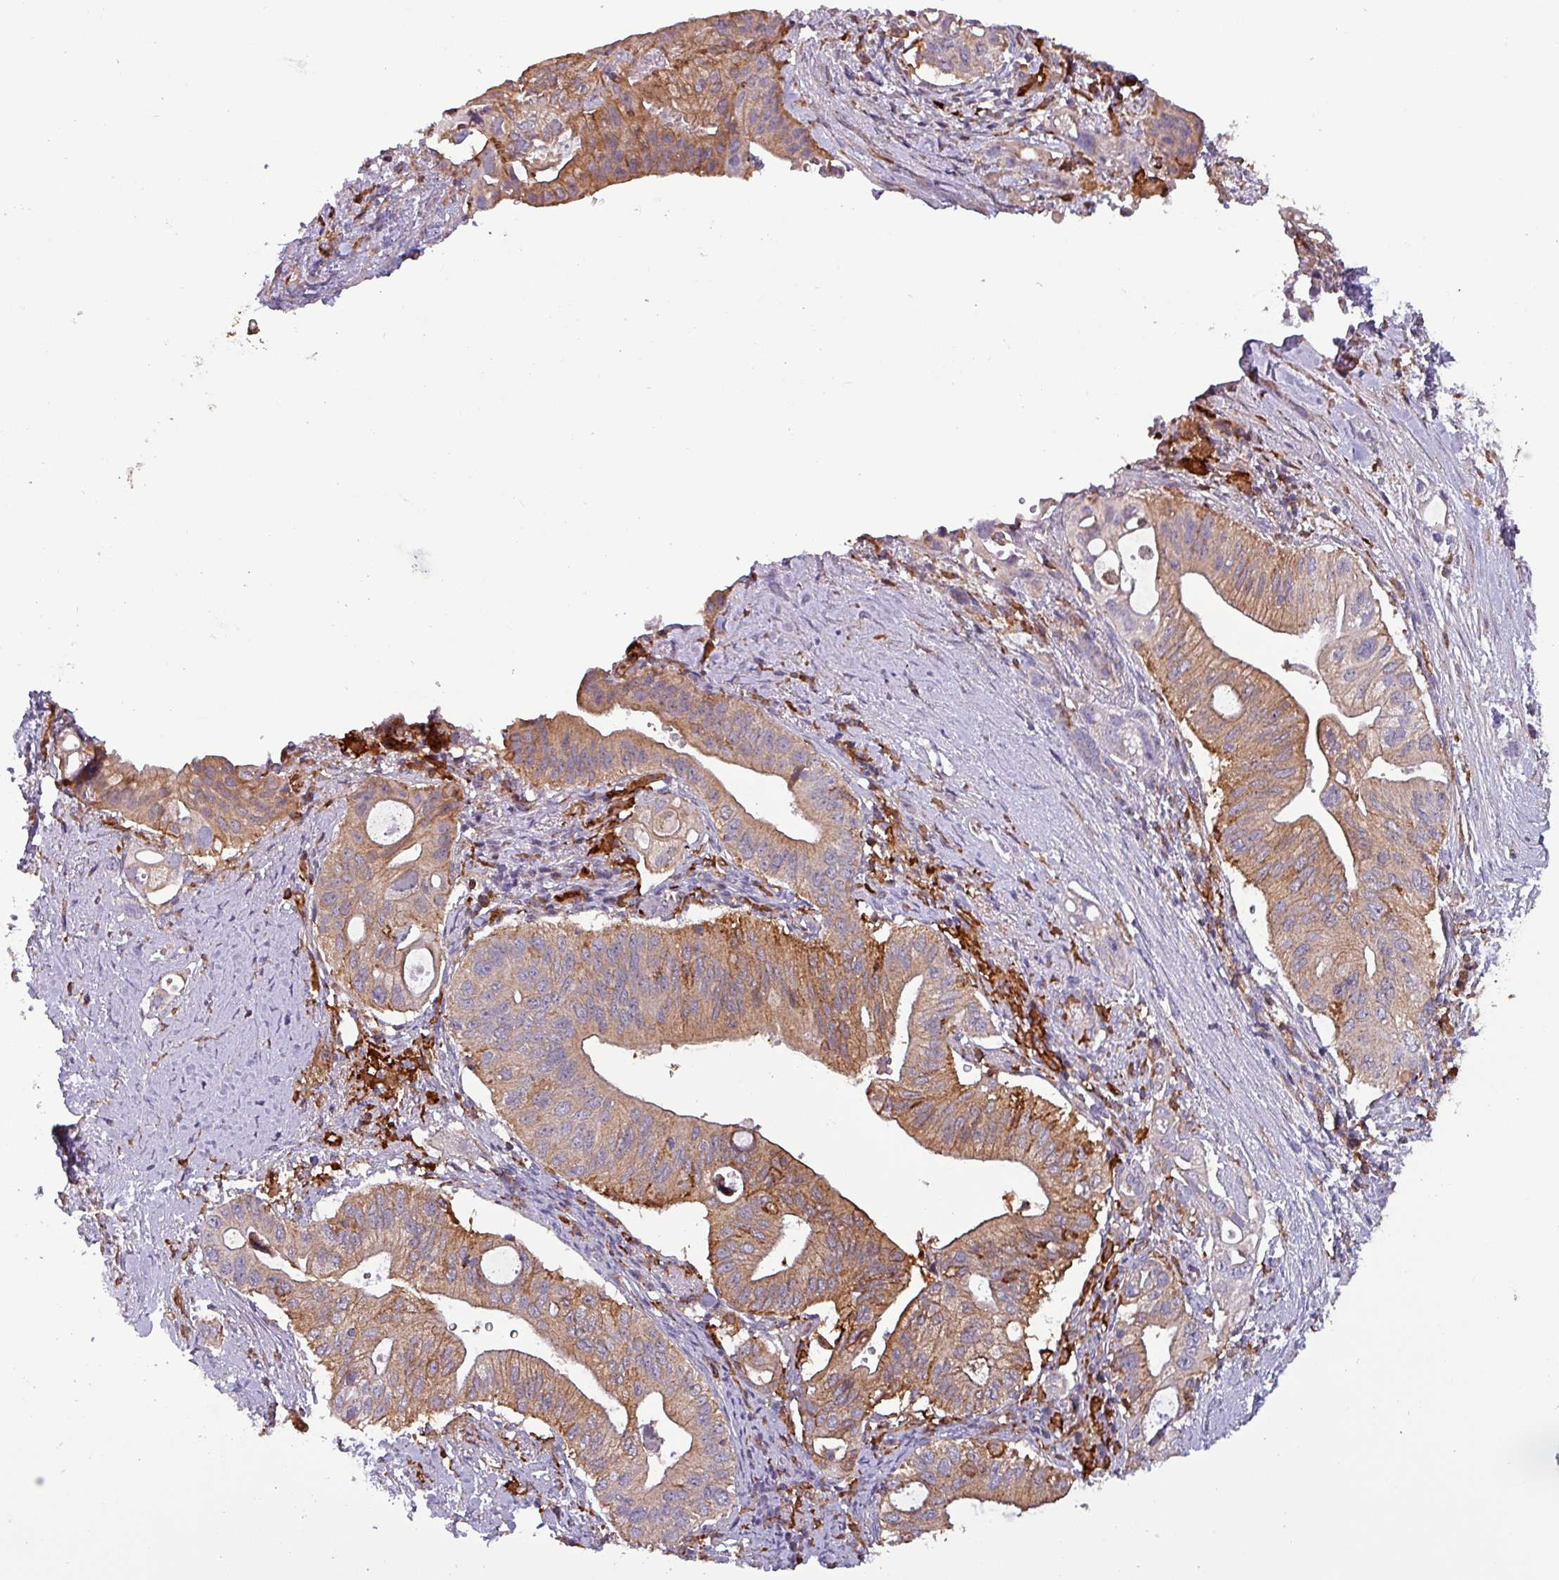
{"staining": {"intensity": "moderate", "quantity": ">75%", "location": "cytoplasmic/membranous"}, "tissue": "pancreatic cancer", "cell_type": "Tumor cells", "image_type": "cancer", "snomed": [{"axis": "morphology", "description": "Adenocarcinoma, NOS"}, {"axis": "topography", "description": "Pancreas"}], "caption": "Protein expression analysis of human pancreatic adenocarcinoma reveals moderate cytoplasmic/membranous staining in approximately >75% of tumor cells. Using DAB (3,3'-diaminobenzidine) (brown) and hematoxylin (blue) stains, captured at high magnification using brightfield microscopy.", "gene": "SCIN", "patient": {"sex": "female", "age": 72}}